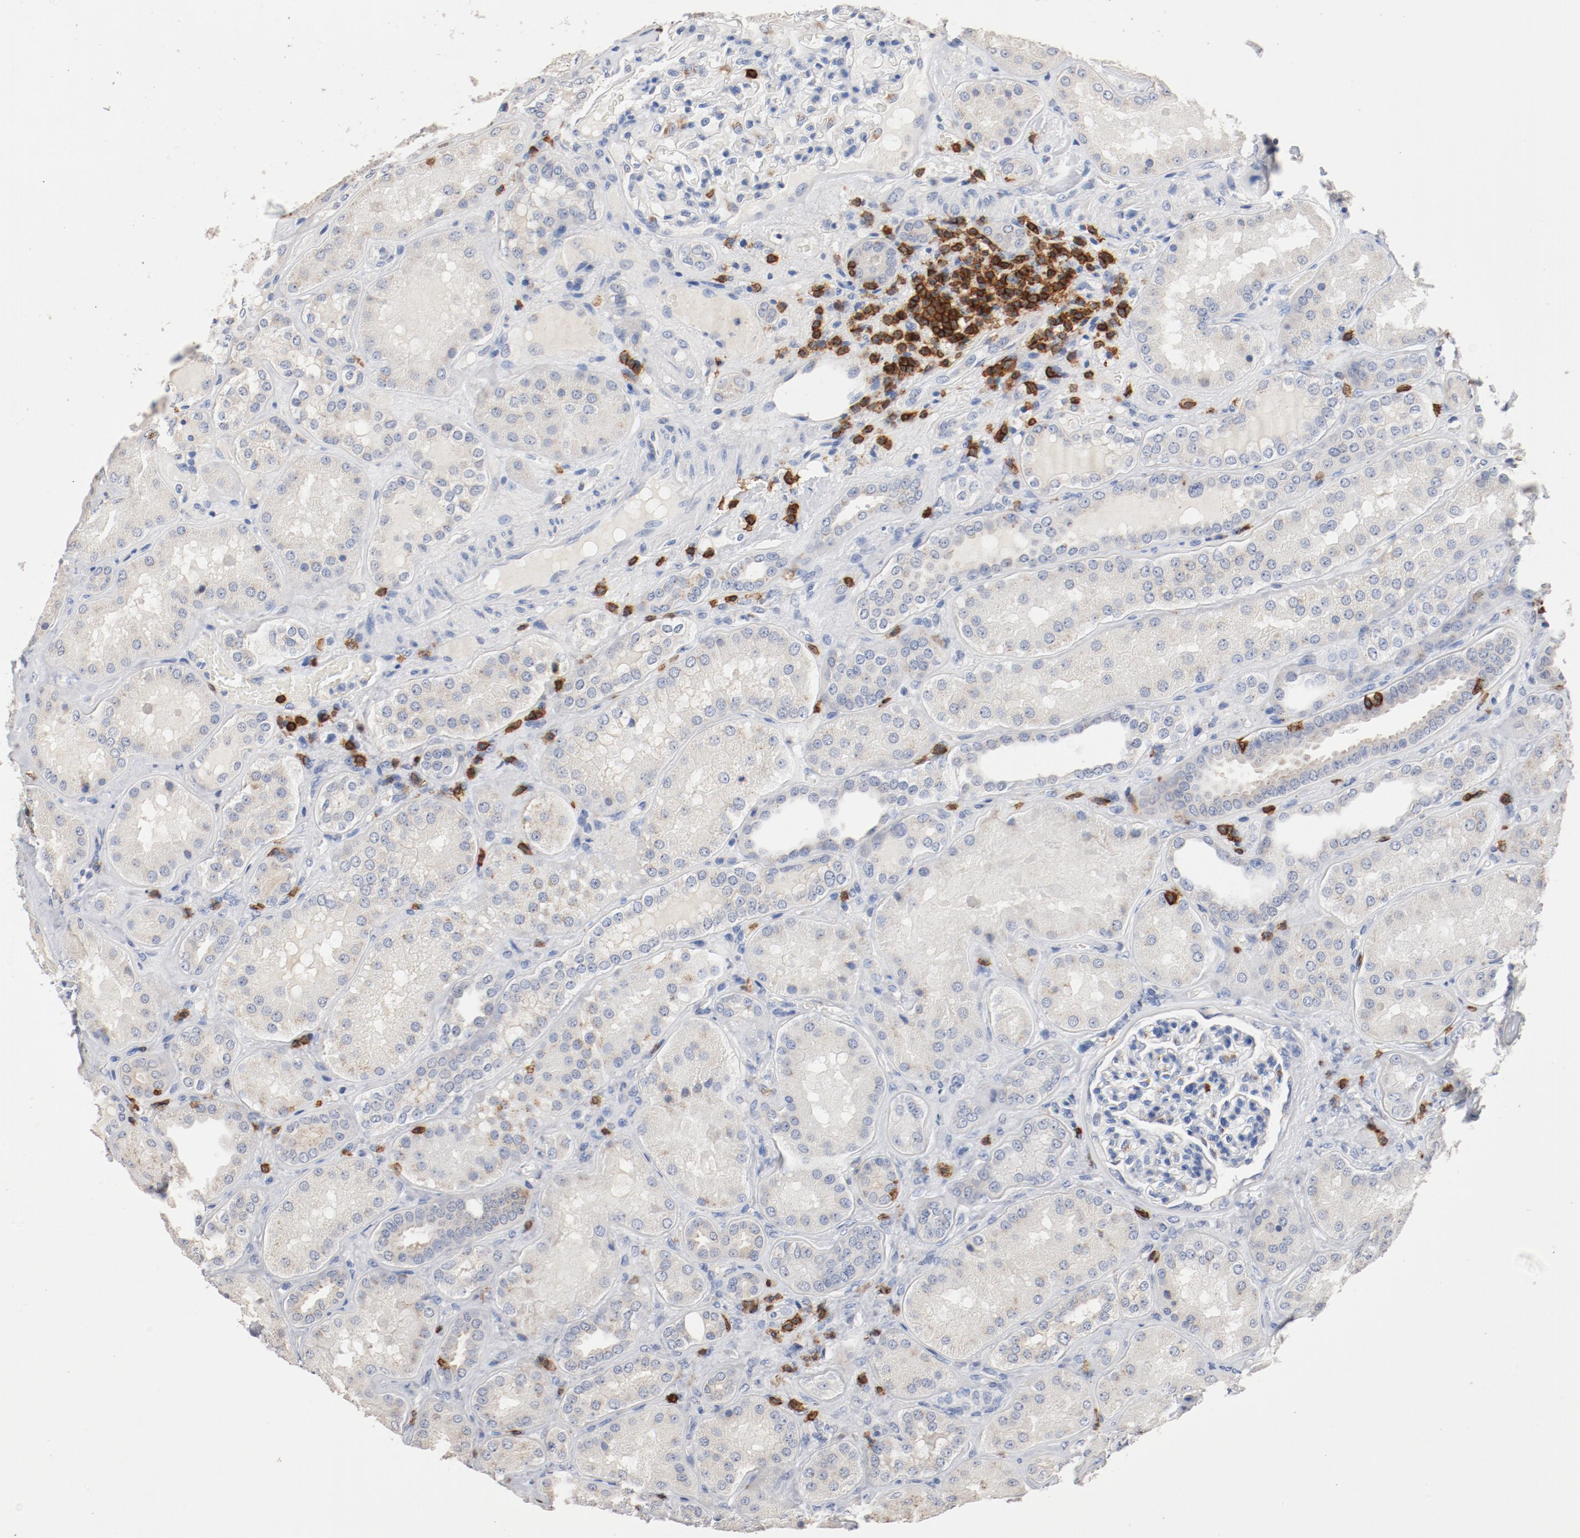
{"staining": {"intensity": "negative", "quantity": "none", "location": "none"}, "tissue": "kidney", "cell_type": "Cells in glomeruli", "image_type": "normal", "snomed": [{"axis": "morphology", "description": "Normal tissue, NOS"}, {"axis": "topography", "description": "Kidney"}], "caption": "A high-resolution micrograph shows immunohistochemistry staining of benign kidney, which demonstrates no significant staining in cells in glomeruli.", "gene": "CD247", "patient": {"sex": "female", "age": 56}}